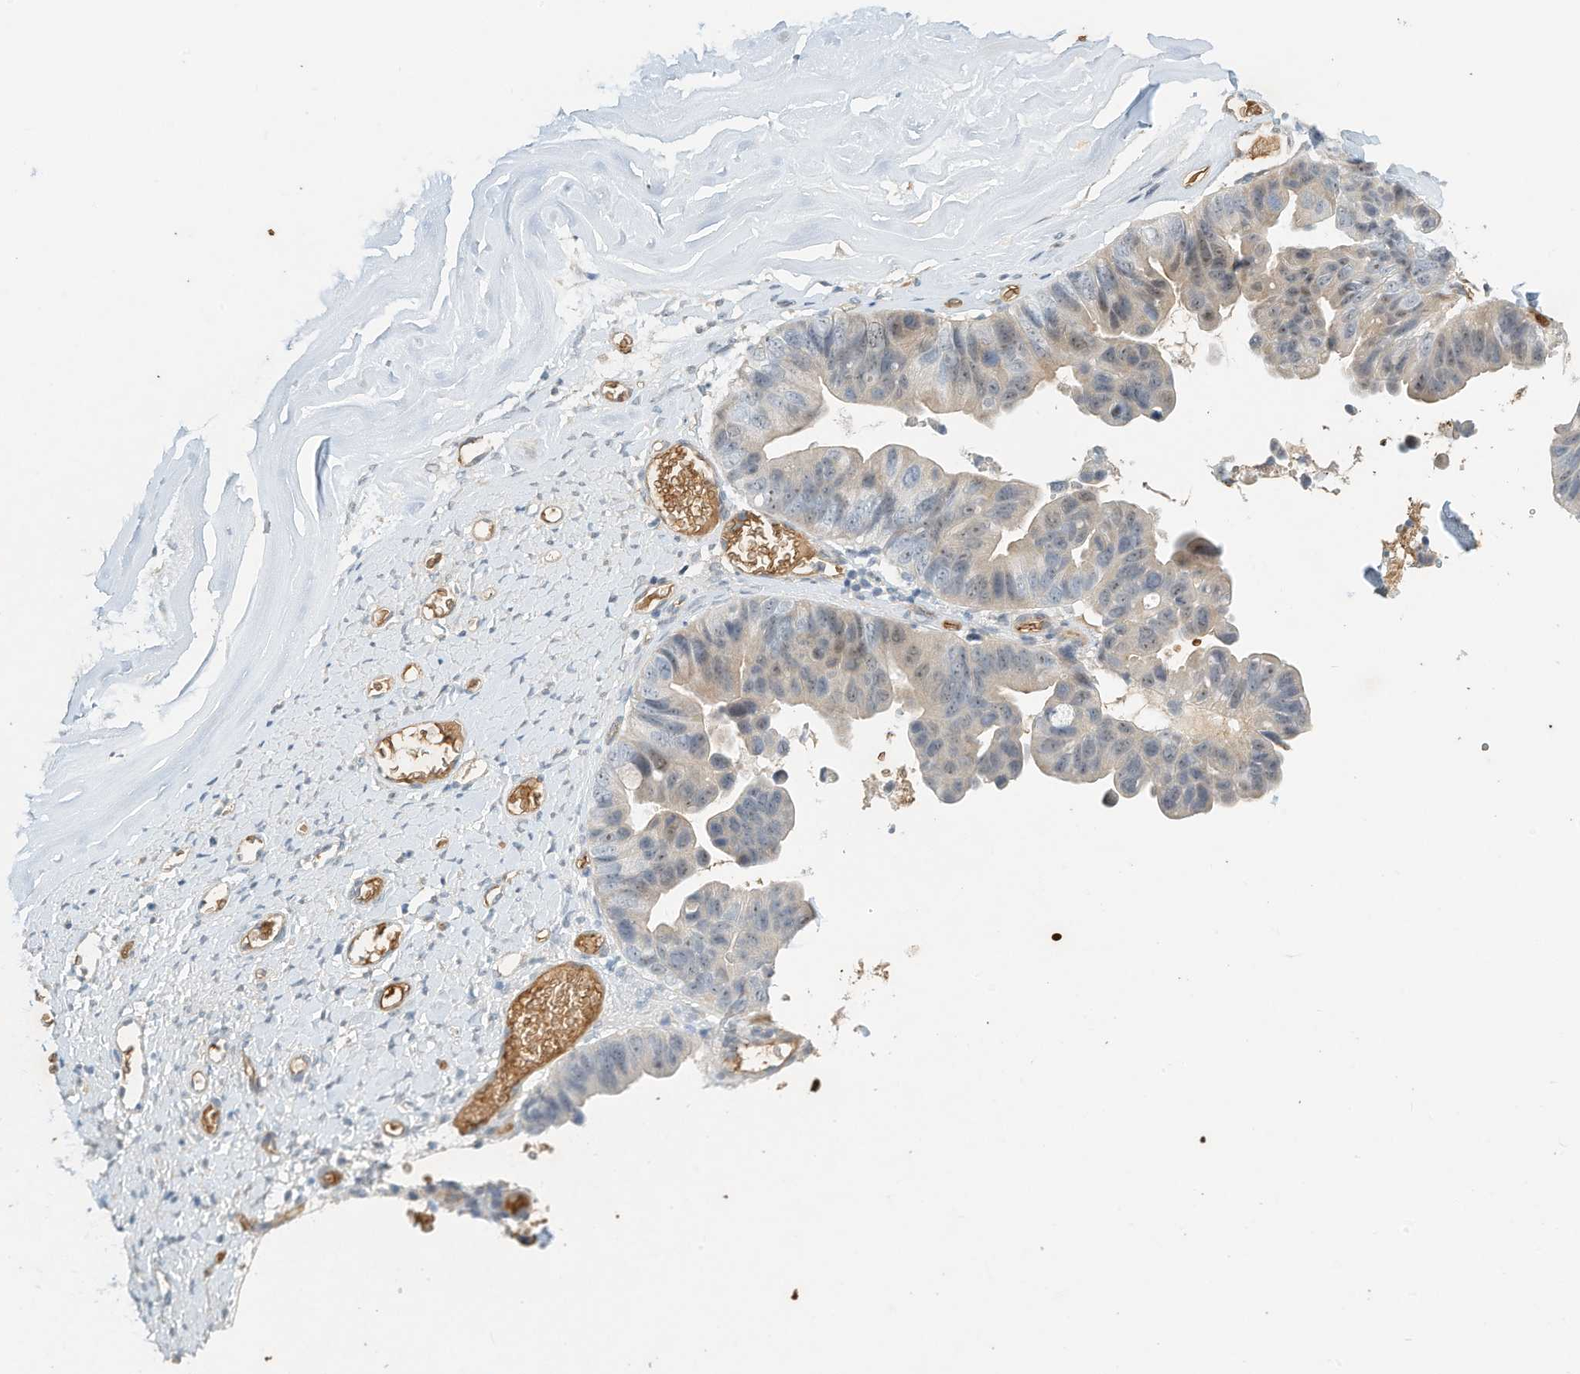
{"staining": {"intensity": "weak", "quantity": "<25%", "location": "nuclear"}, "tissue": "ovarian cancer", "cell_type": "Tumor cells", "image_type": "cancer", "snomed": [{"axis": "morphology", "description": "Cystadenocarcinoma, mucinous, NOS"}, {"axis": "topography", "description": "Ovary"}], "caption": "Protein analysis of ovarian cancer shows no significant expression in tumor cells. (Immunohistochemistry, brightfield microscopy, high magnification).", "gene": "RCAN3", "patient": {"sex": "female", "age": 61}}